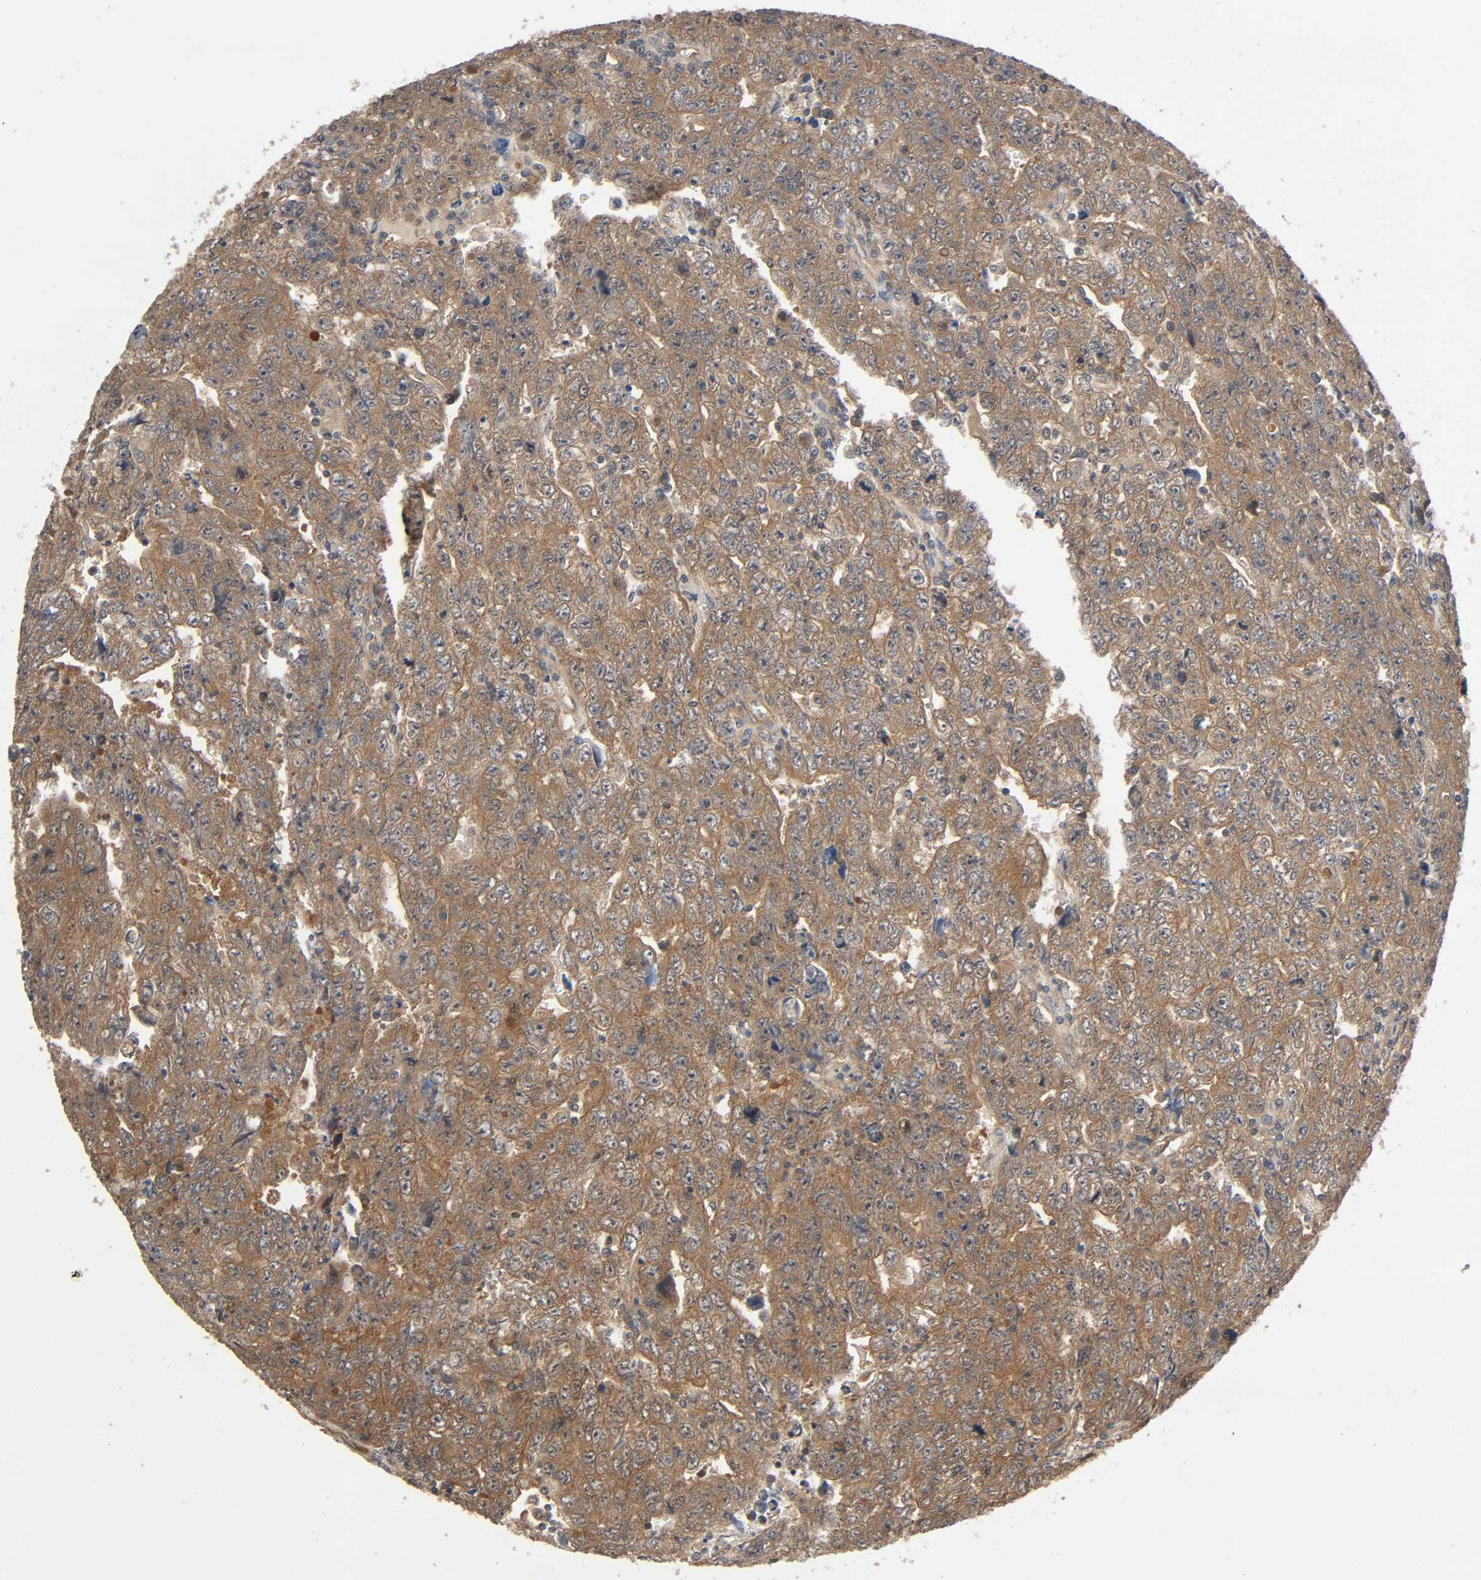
{"staining": {"intensity": "moderate", "quantity": ">75%", "location": "cytoplasmic/membranous"}, "tissue": "testis cancer", "cell_type": "Tumor cells", "image_type": "cancer", "snomed": [{"axis": "morphology", "description": "Carcinoma, Embryonal, NOS"}, {"axis": "topography", "description": "Testis"}], "caption": "Human testis embryonal carcinoma stained with a protein marker shows moderate staining in tumor cells.", "gene": "PPP2R1B", "patient": {"sex": "male", "age": 28}}